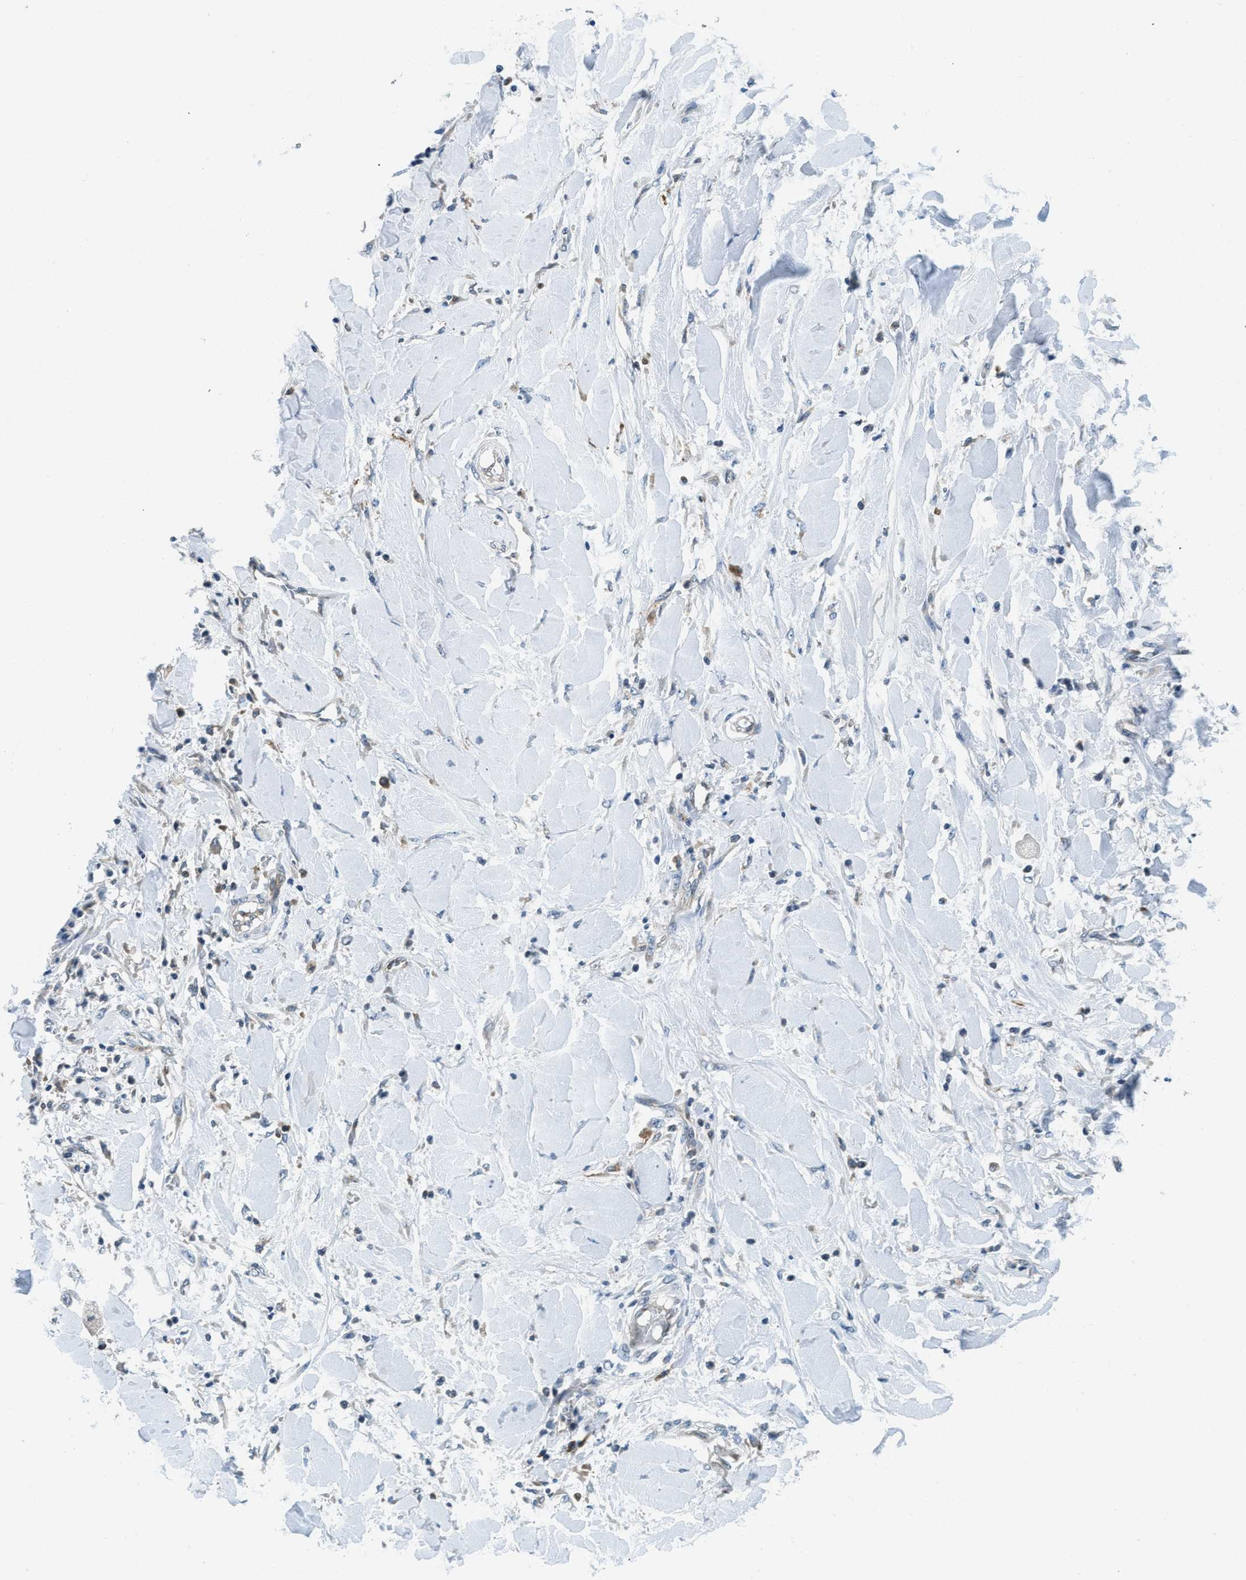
{"staining": {"intensity": "weak", "quantity": "25%-75%", "location": "cytoplasmic/membranous"}, "tissue": "lung cancer", "cell_type": "Tumor cells", "image_type": "cancer", "snomed": [{"axis": "morphology", "description": "Squamous cell carcinoma, NOS"}, {"axis": "topography", "description": "Lung"}], "caption": "Lung cancer tissue exhibits weak cytoplasmic/membranous positivity in approximately 25%-75% of tumor cells, visualized by immunohistochemistry.", "gene": "BCAP31", "patient": {"sex": "female", "age": 47}}